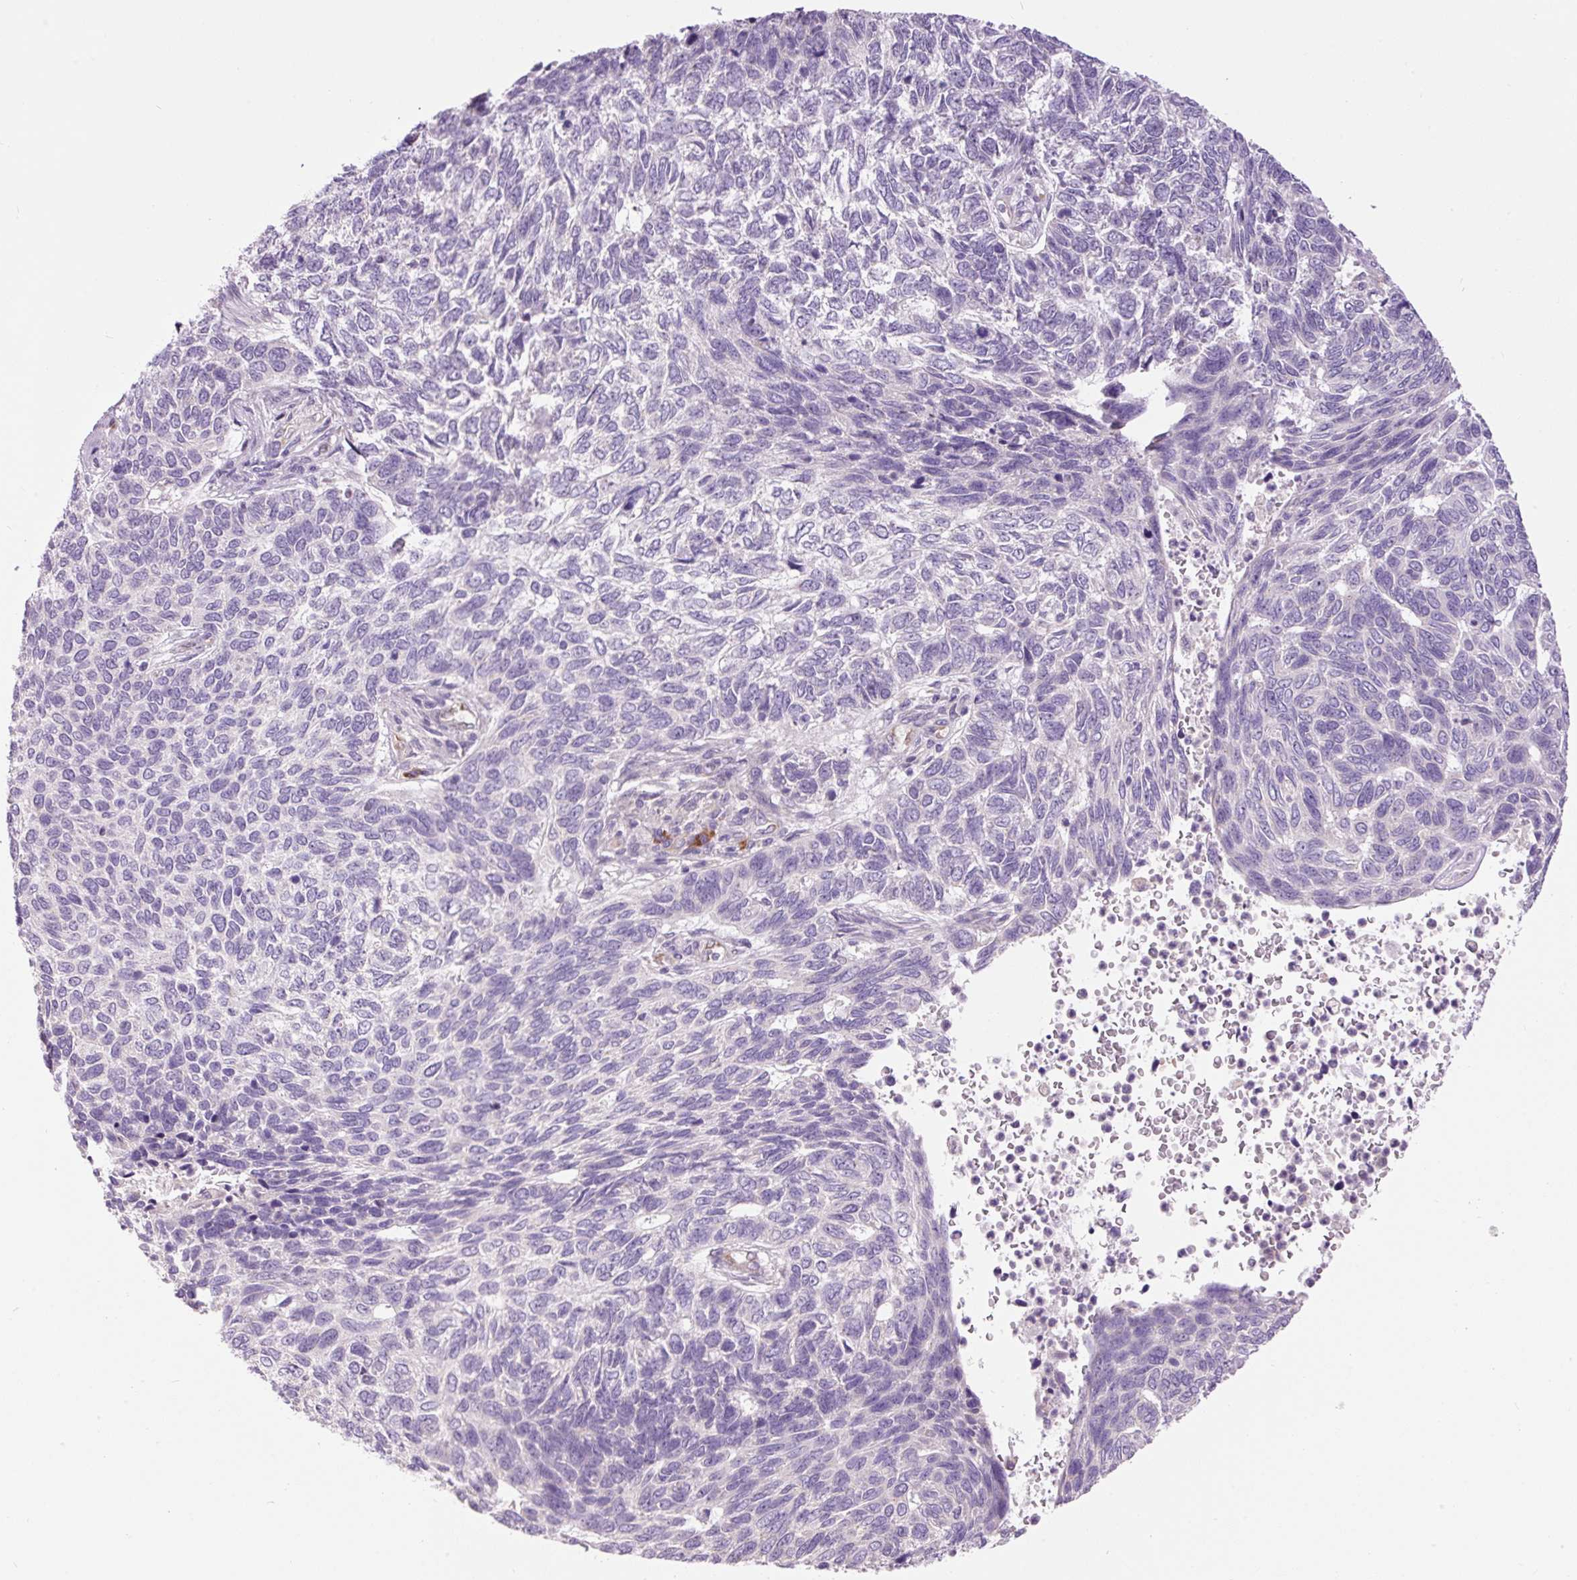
{"staining": {"intensity": "negative", "quantity": "none", "location": "none"}, "tissue": "skin cancer", "cell_type": "Tumor cells", "image_type": "cancer", "snomed": [{"axis": "morphology", "description": "Basal cell carcinoma"}, {"axis": "topography", "description": "Skin"}], "caption": "IHC image of human basal cell carcinoma (skin) stained for a protein (brown), which exhibits no positivity in tumor cells.", "gene": "PNPLA5", "patient": {"sex": "female", "age": 65}}